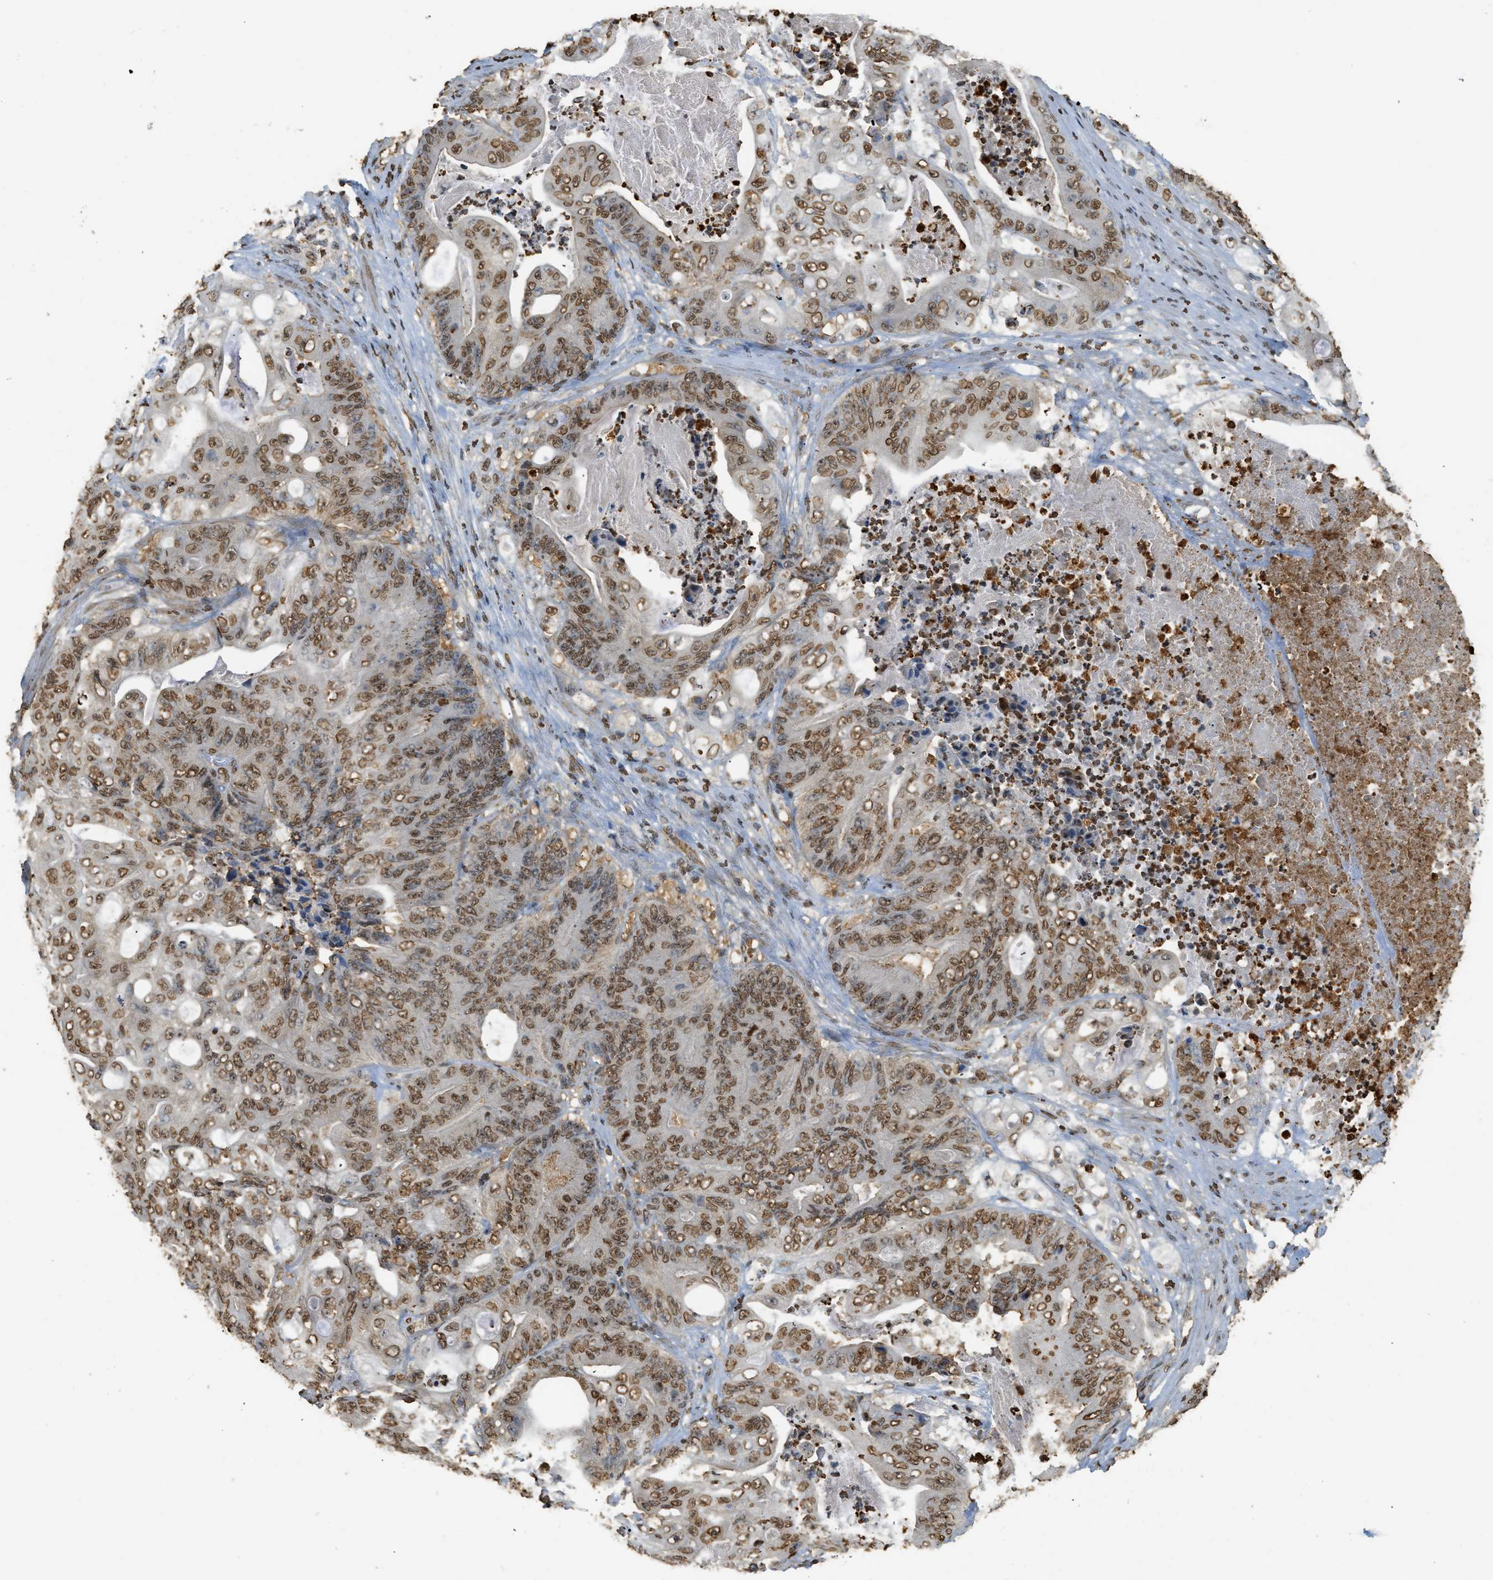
{"staining": {"intensity": "moderate", "quantity": ">75%", "location": "nuclear"}, "tissue": "stomach cancer", "cell_type": "Tumor cells", "image_type": "cancer", "snomed": [{"axis": "morphology", "description": "Adenocarcinoma, NOS"}, {"axis": "topography", "description": "Stomach"}], "caption": "Protein expression analysis of human stomach adenocarcinoma reveals moderate nuclear positivity in about >75% of tumor cells.", "gene": "NR5A2", "patient": {"sex": "female", "age": 73}}